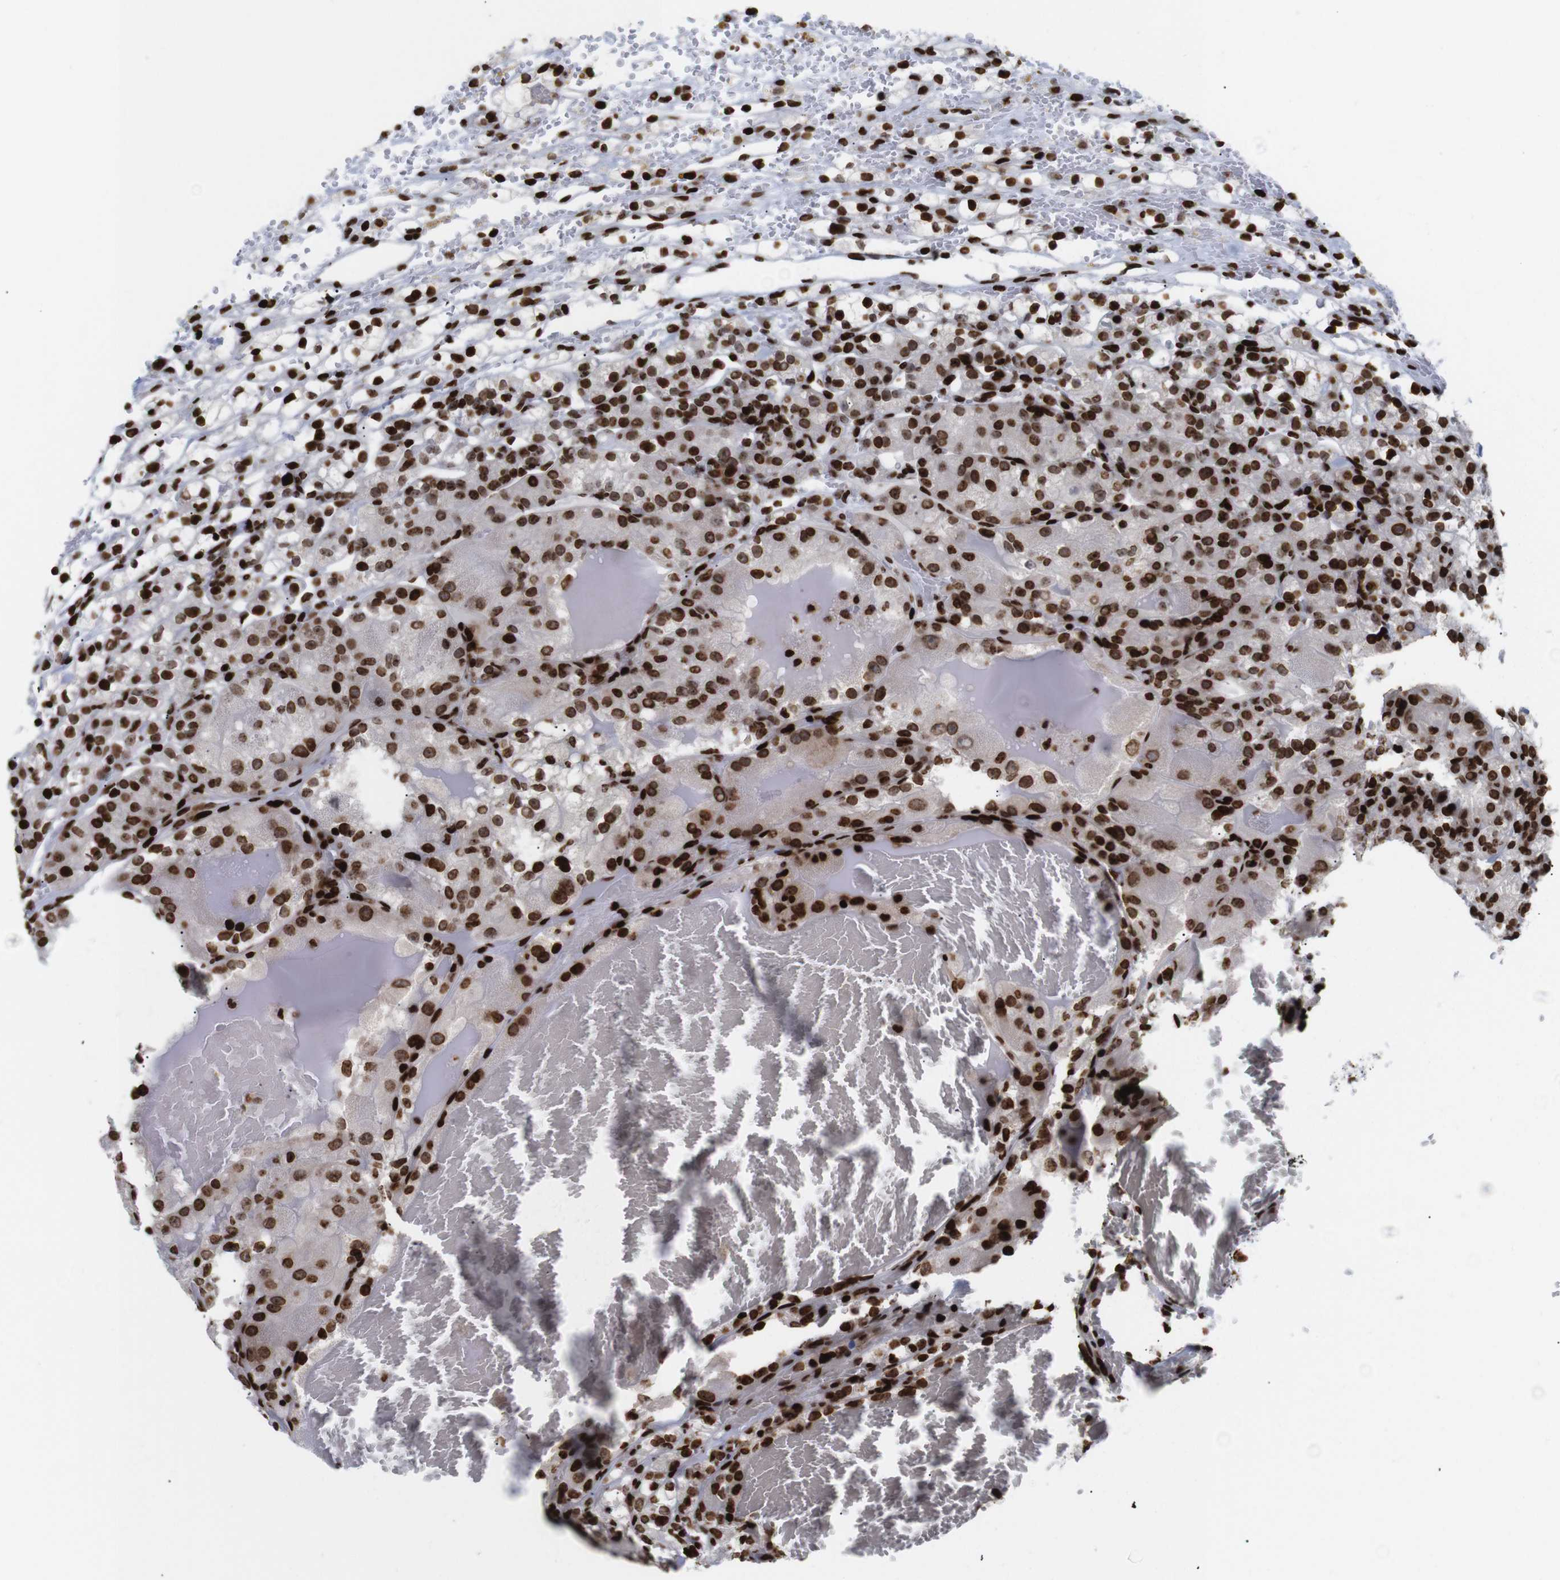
{"staining": {"intensity": "strong", "quantity": ">75%", "location": "nuclear"}, "tissue": "renal cancer", "cell_type": "Tumor cells", "image_type": "cancer", "snomed": [{"axis": "morphology", "description": "Adenocarcinoma, NOS"}, {"axis": "topography", "description": "Kidney"}], "caption": "Immunohistochemistry photomicrograph of human adenocarcinoma (renal) stained for a protein (brown), which shows high levels of strong nuclear staining in about >75% of tumor cells.", "gene": "H1-4", "patient": {"sex": "male", "age": 61}}